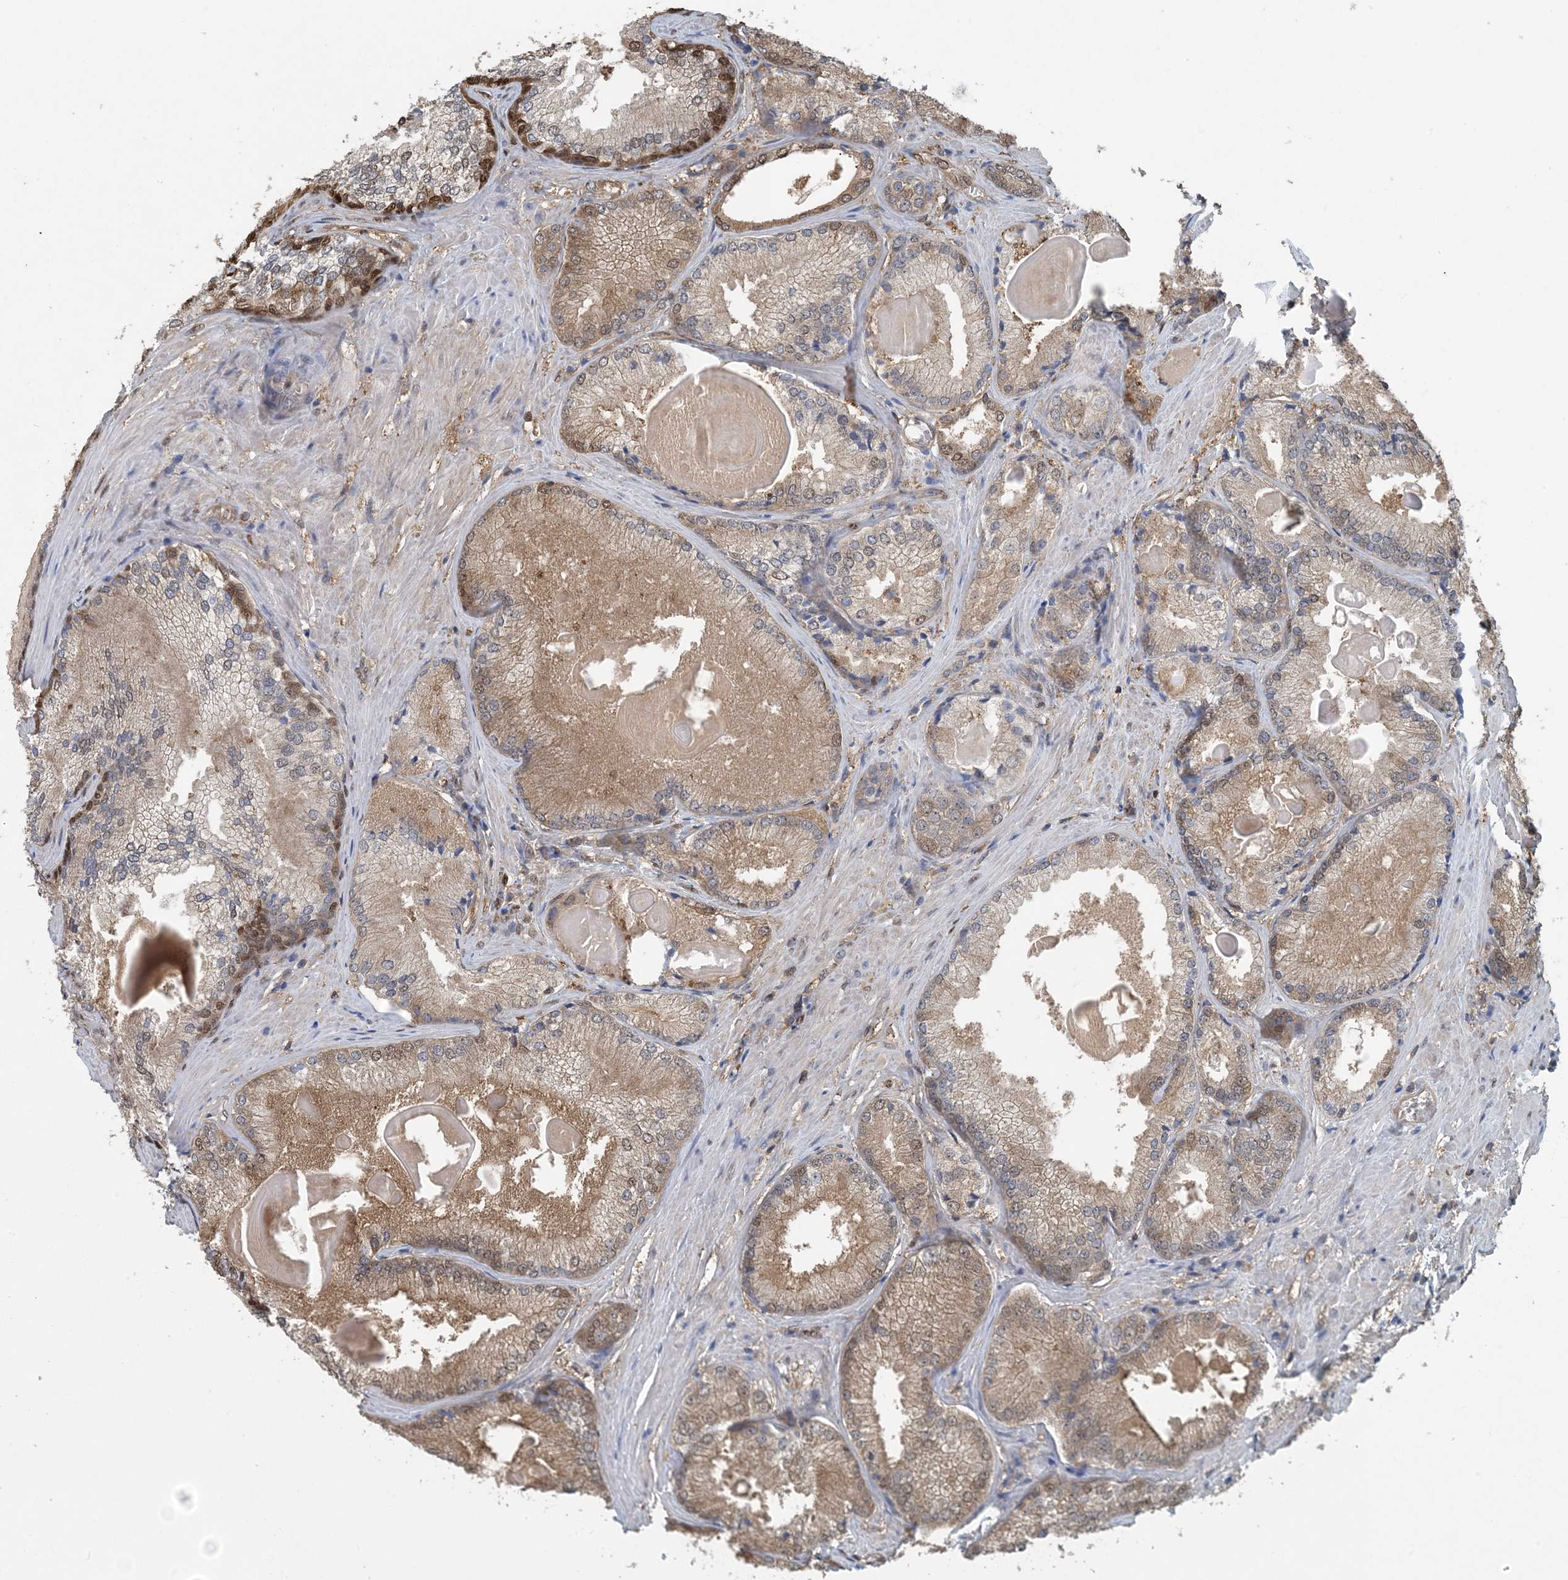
{"staining": {"intensity": "moderate", "quantity": ">75%", "location": "cytoplasmic/membranous,nuclear"}, "tissue": "prostate cancer", "cell_type": "Tumor cells", "image_type": "cancer", "snomed": [{"axis": "morphology", "description": "Adenocarcinoma, High grade"}, {"axis": "topography", "description": "Prostate"}], "caption": "Prostate adenocarcinoma (high-grade) stained with a brown dye exhibits moderate cytoplasmic/membranous and nuclear positive staining in approximately >75% of tumor cells.", "gene": "HIKESHI", "patient": {"sex": "male", "age": 66}}